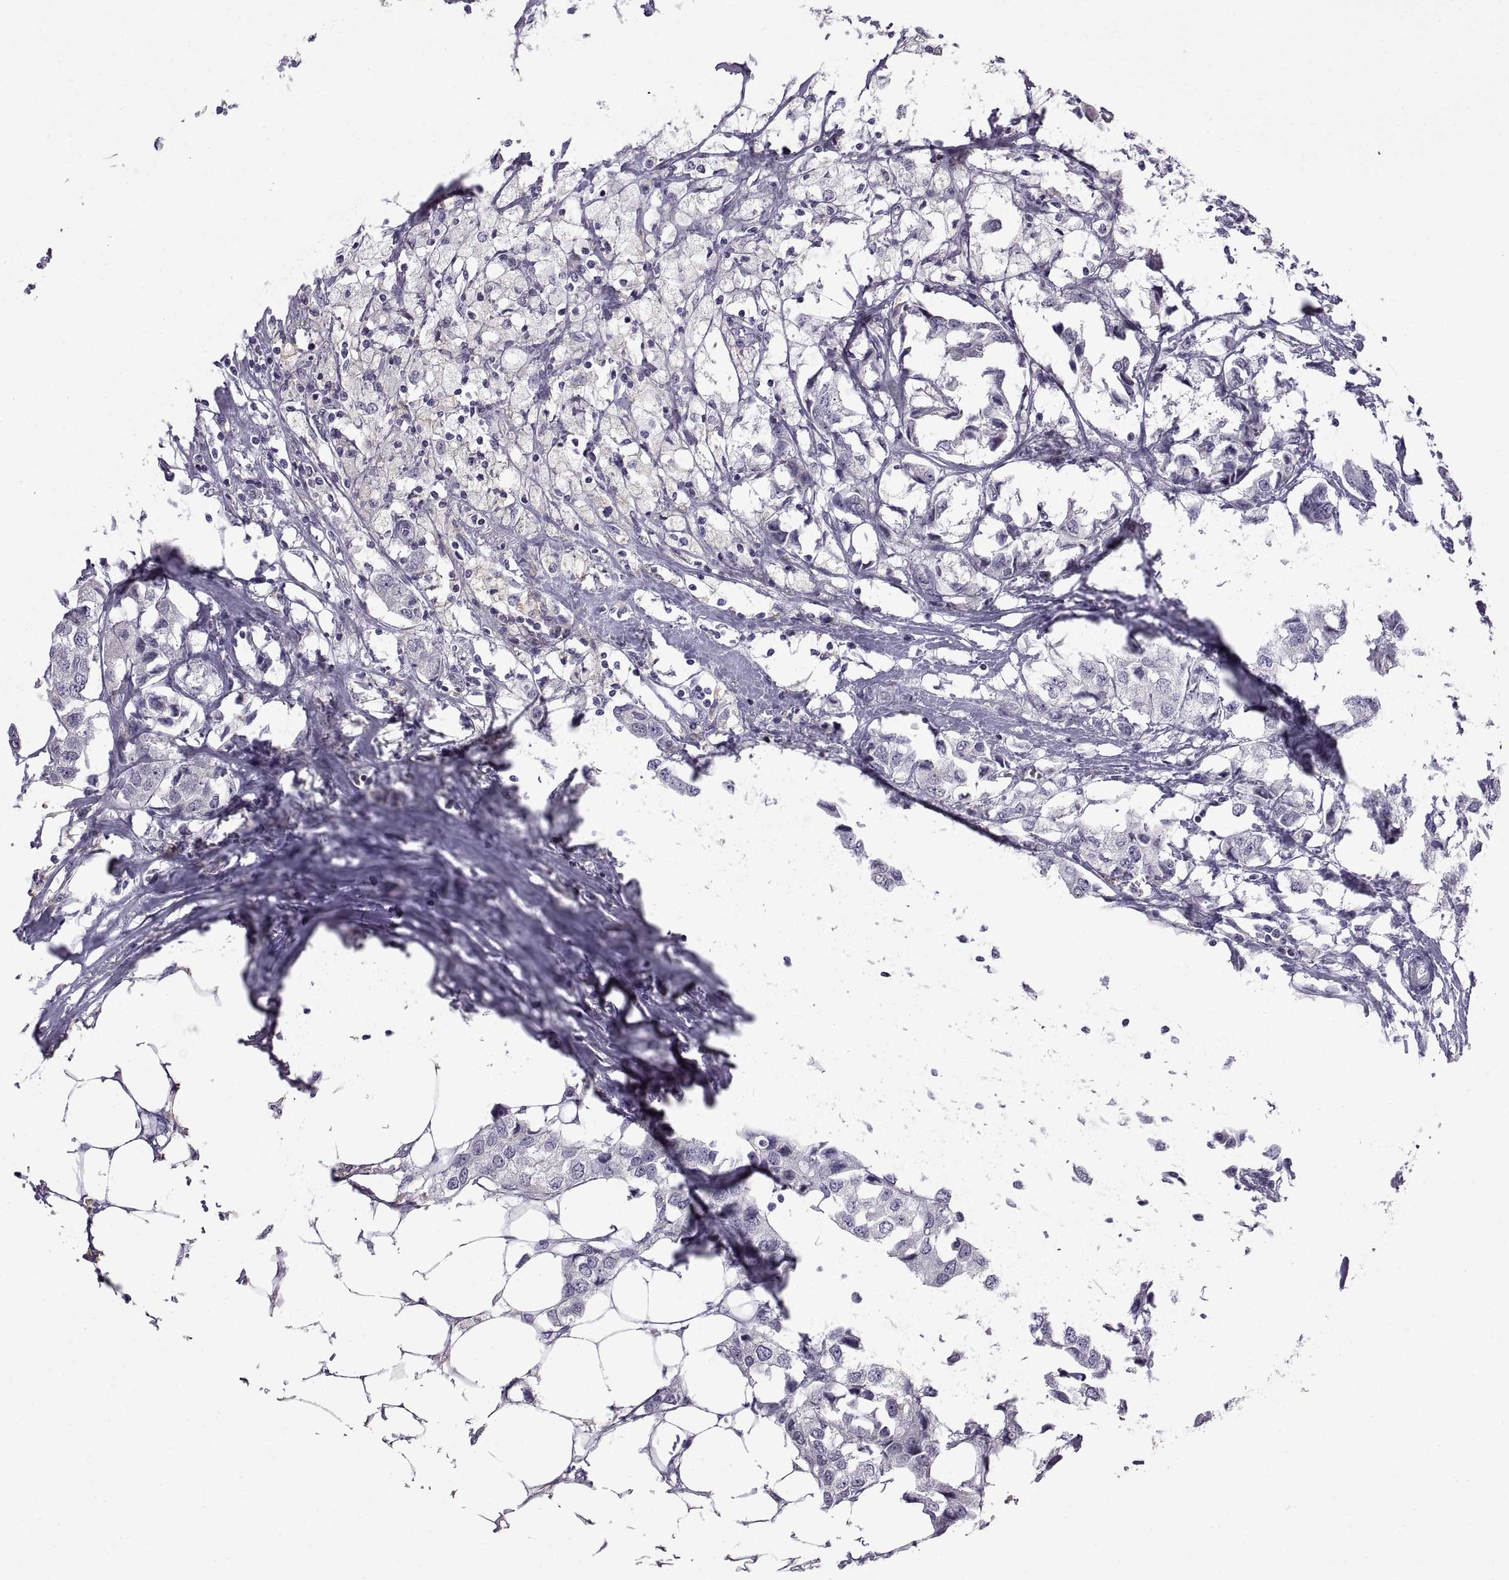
{"staining": {"intensity": "negative", "quantity": "none", "location": "none"}, "tissue": "breast cancer", "cell_type": "Tumor cells", "image_type": "cancer", "snomed": [{"axis": "morphology", "description": "Duct carcinoma"}, {"axis": "topography", "description": "Breast"}], "caption": "A high-resolution micrograph shows immunohistochemistry (IHC) staining of intraductal carcinoma (breast), which exhibits no significant positivity in tumor cells.", "gene": "MEIOC", "patient": {"sex": "female", "age": 80}}